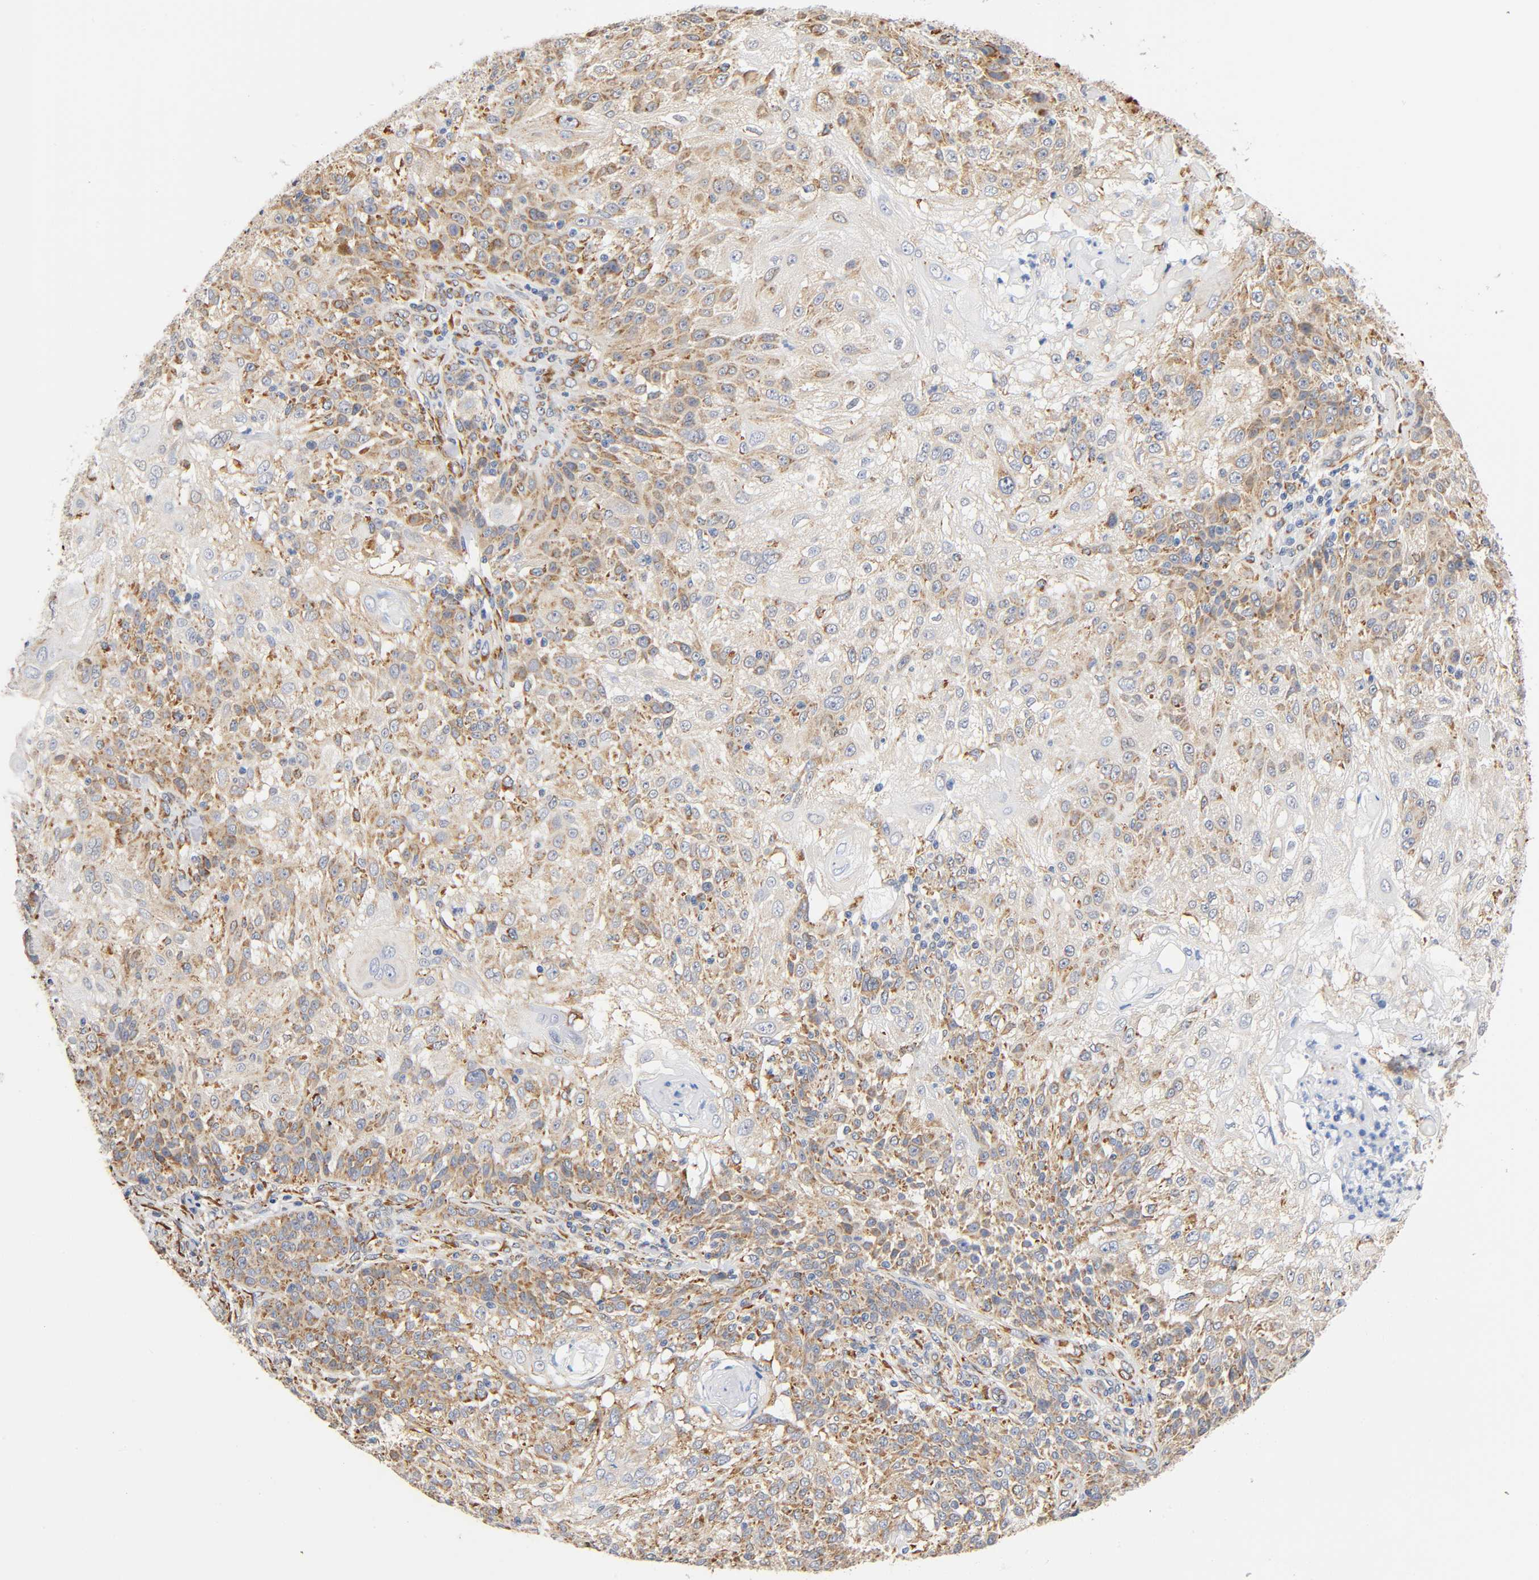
{"staining": {"intensity": "moderate", "quantity": "25%-75%", "location": "cytoplasmic/membranous"}, "tissue": "skin cancer", "cell_type": "Tumor cells", "image_type": "cancer", "snomed": [{"axis": "morphology", "description": "Normal tissue, NOS"}, {"axis": "morphology", "description": "Squamous cell carcinoma, NOS"}, {"axis": "topography", "description": "Skin"}], "caption": "Human squamous cell carcinoma (skin) stained for a protein (brown) demonstrates moderate cytoplasmic/membranous positive staining in approximately 25%-75% of tumor cells.", "gene": "UCKL1", "patient": {"sex": "female", "age": 83}}